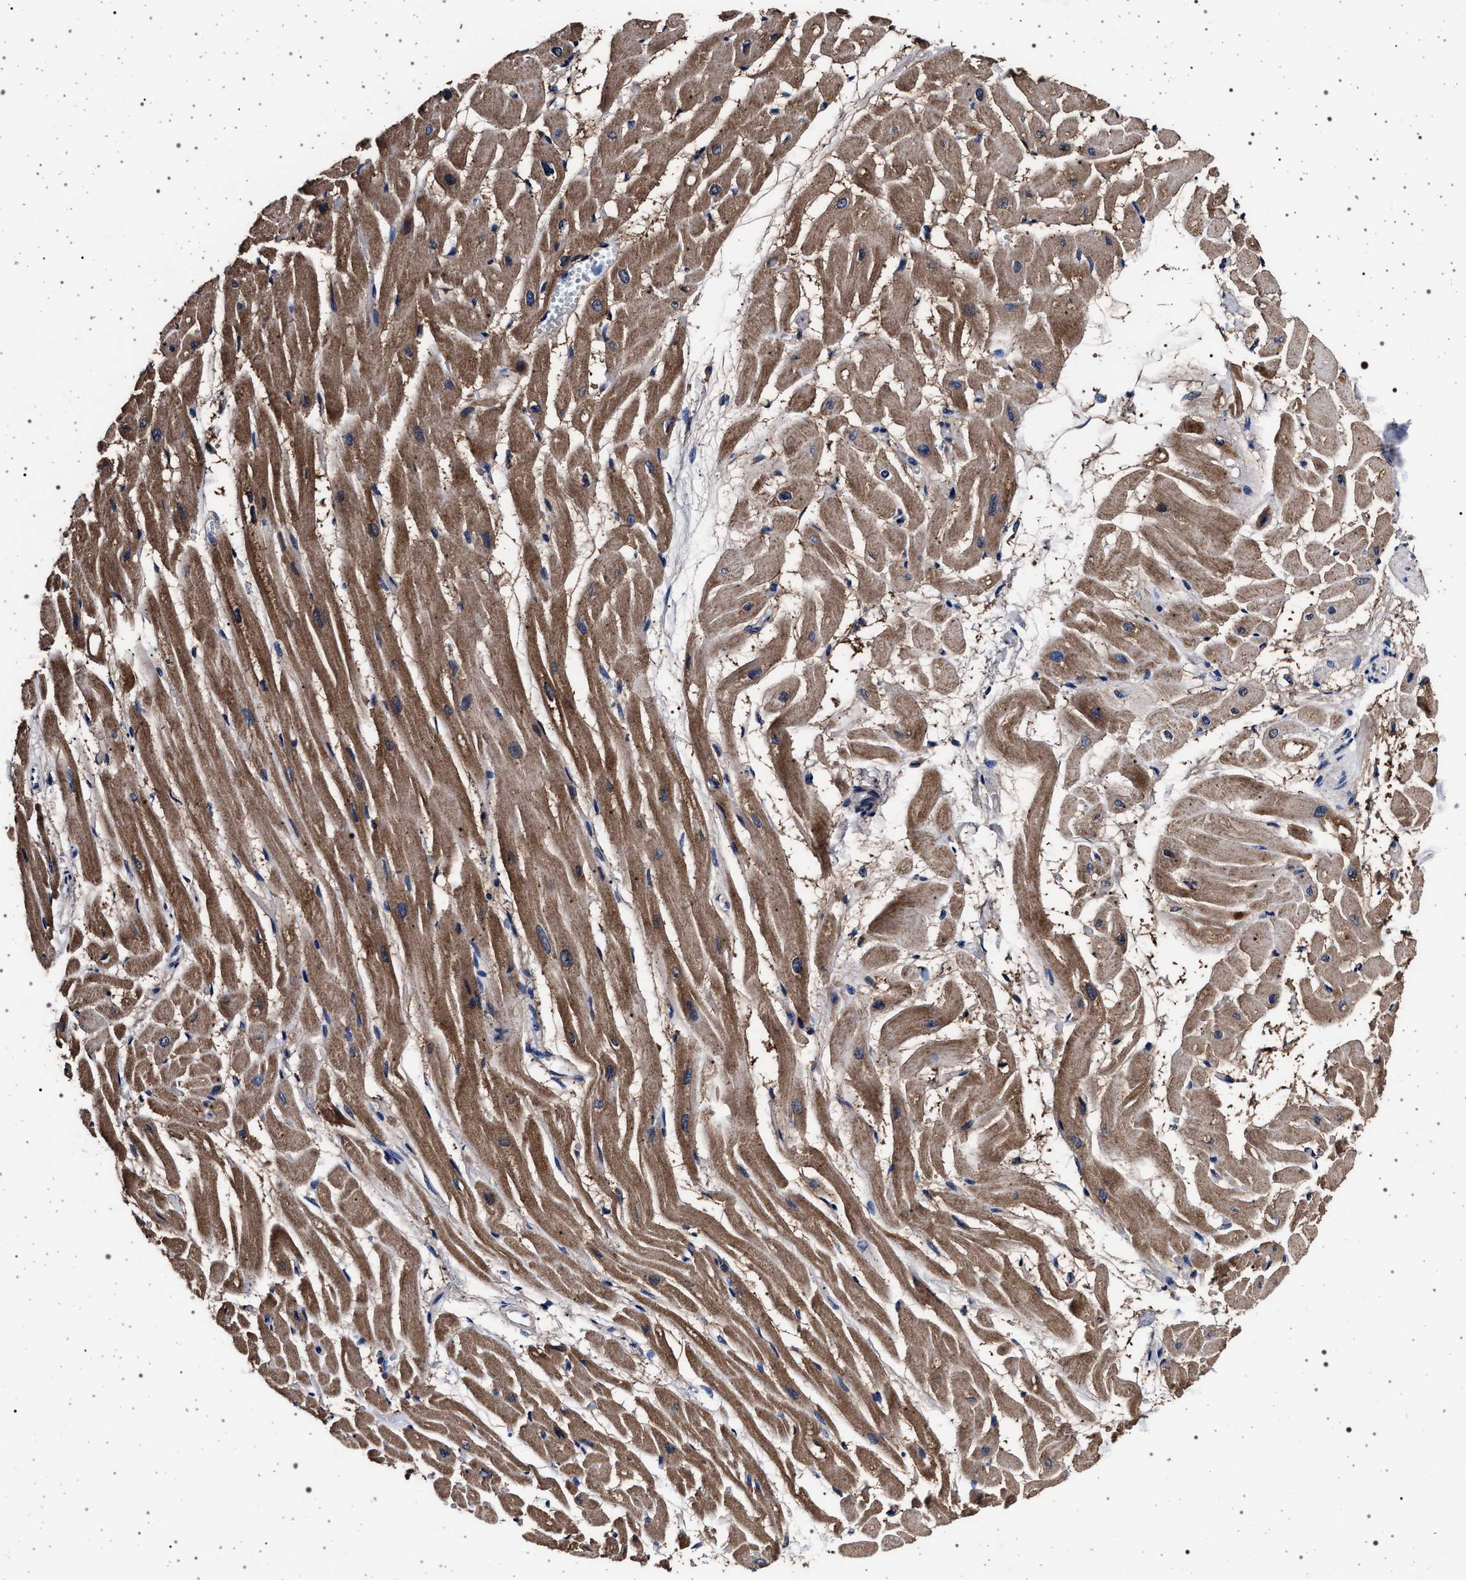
{"staining": {"intensity": "moderate", "quantity": ">75%", "location": "cytoplasmic/membranous"}, "tissue": "heart muscle", "cell_type": "Cardiomyocytes", "image_type": "normal", "snomed": [{"axis": "morphology", "description": "Normal tissue, NOS"}, {"axis": "topography", "description": "Heart"}], "caption": "This image shows IHC staining of normal human heart muscle, with medium moderate cytoplasmic/membranous expression in about >75% of cardiomyocytes.", "gene": "MAP3K2", "patient": {"sex": "male", "age": 45}}